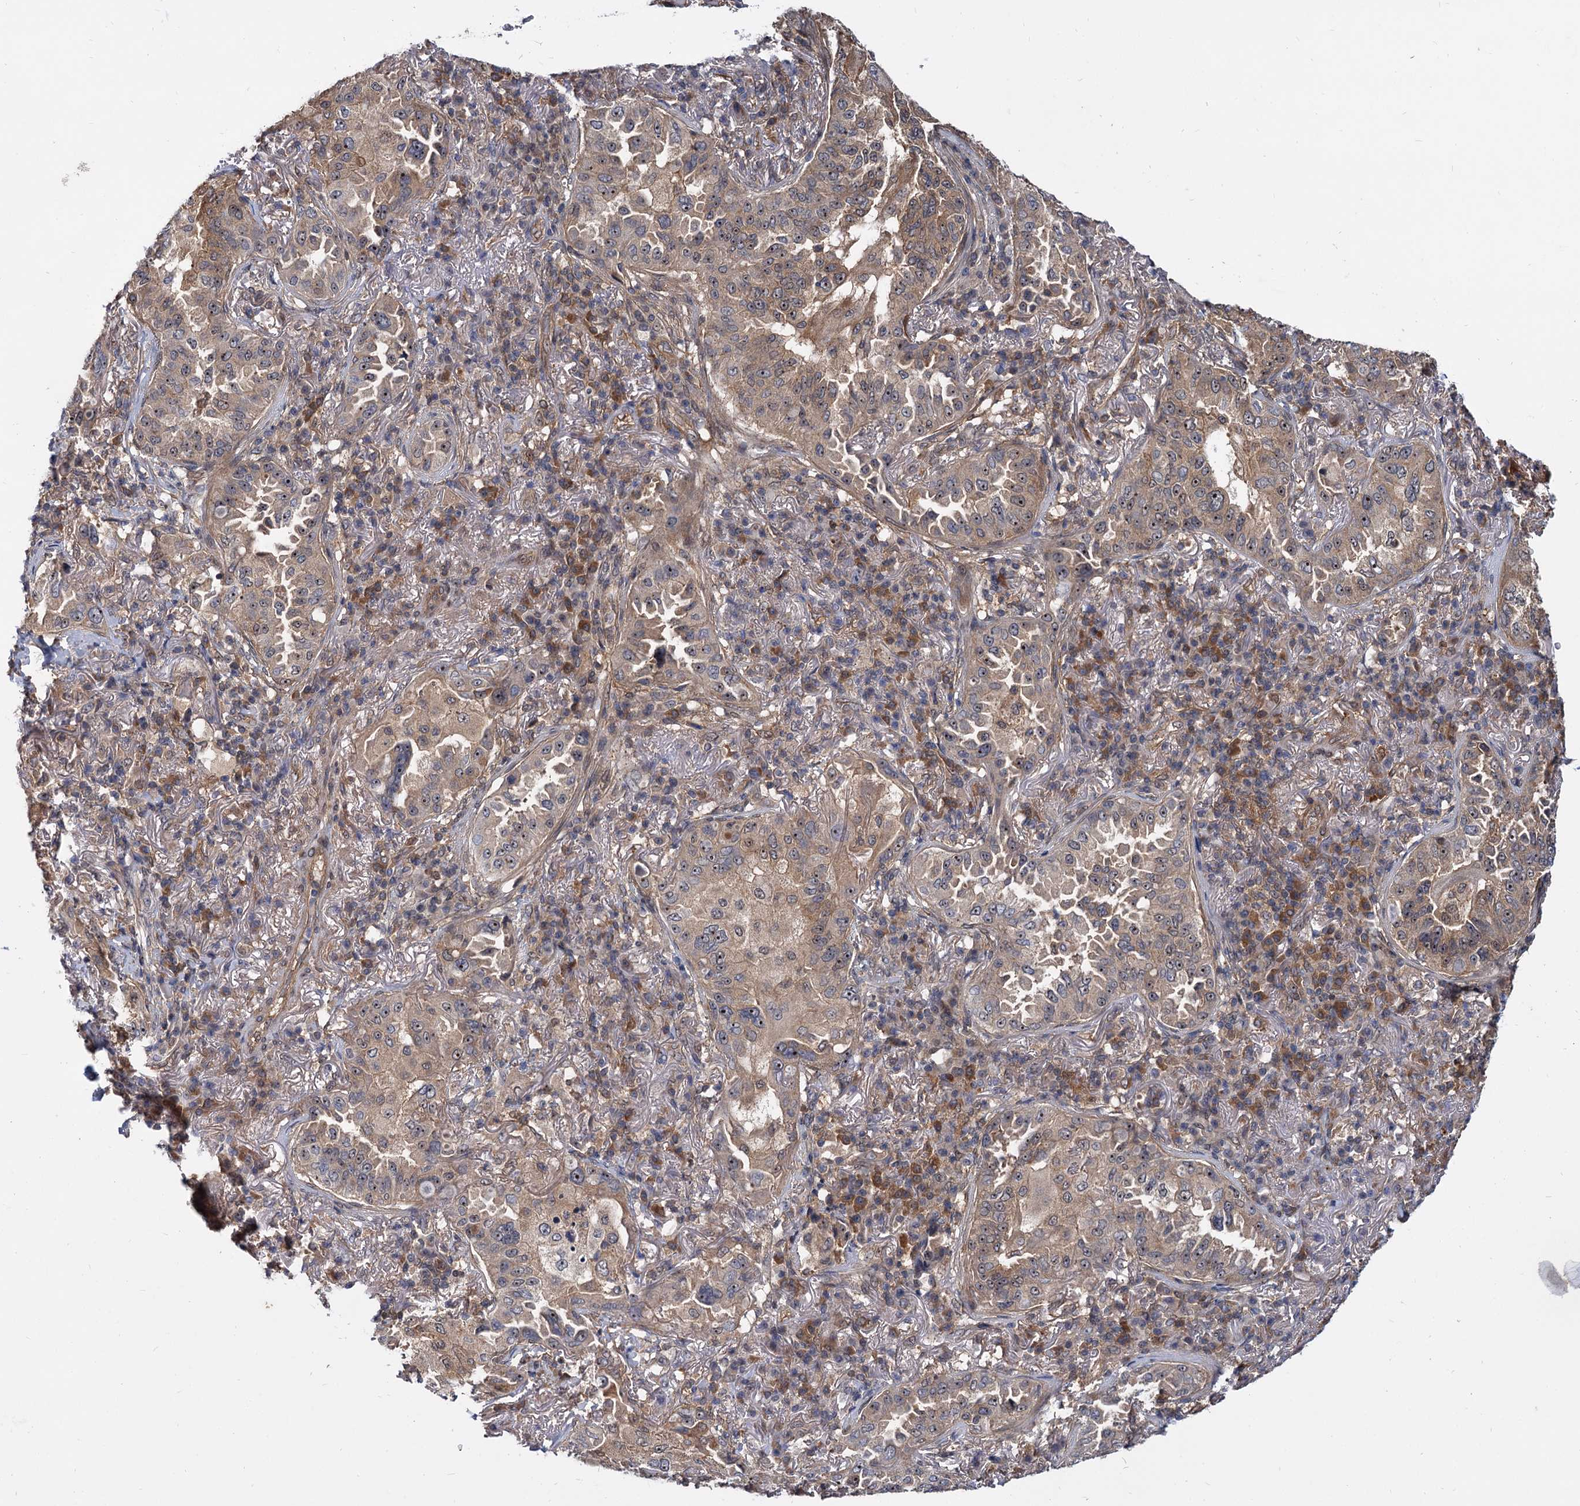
{"staining": {"intensity": "weak", "quantity": ">75%", "location": "cytoplasmic/membranous,nuclear"}, "tissue": "lung cancer", "cell_type": "Tumor cells", "image_type": "cancer", "snomed": [{"axis": "morphology", "description": "Adenocarcinoma, NOS"}, {"axis": "topography", "description": "Lung"}], "caption": "Immunohistochemical staining of adenocarcinoma (lung) exhibits low levels of weak cytoplasmic/membranous and nuclear positivity in approximately >75% of tumor cells.", "gene": "SNX15", "patient": {"sex": "female", "age": 69}}